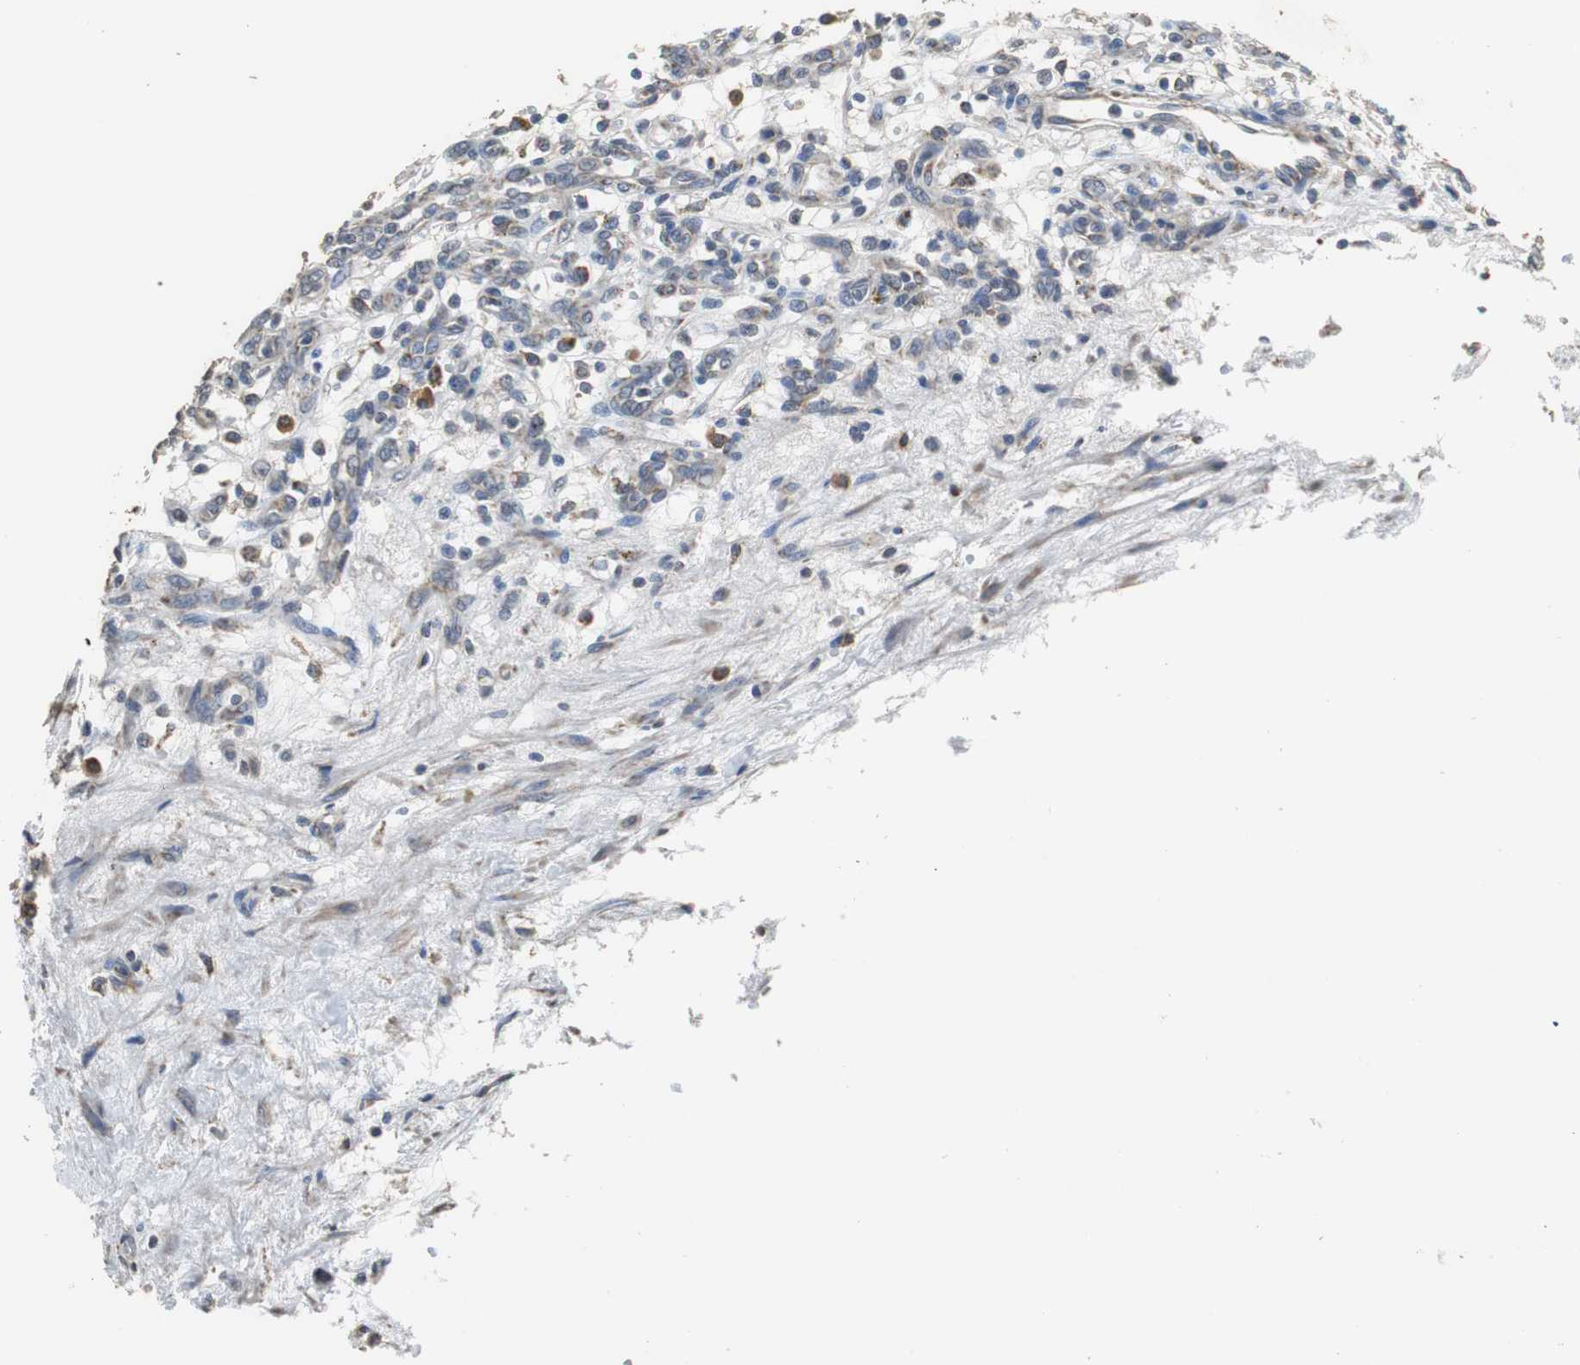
{"staining": {"intensity": "negative", "quantity": "none", "location": "none"}, "tissue": "renal cancer", "cell_type": "Tumor cells", "image_type": "cancer", "snomed": [{"axis": "morphology", "description": "Adenocarcinoma, NOS"}, {"axis": "topography", "description": "Kidney"}], "caption": "This is a histopathology image of IHC staining of renal adenocarcinoma, which shows no staining in tumor cells.", "gene": "HMGCL", "patient": {"sex": "female", "age": 57}}